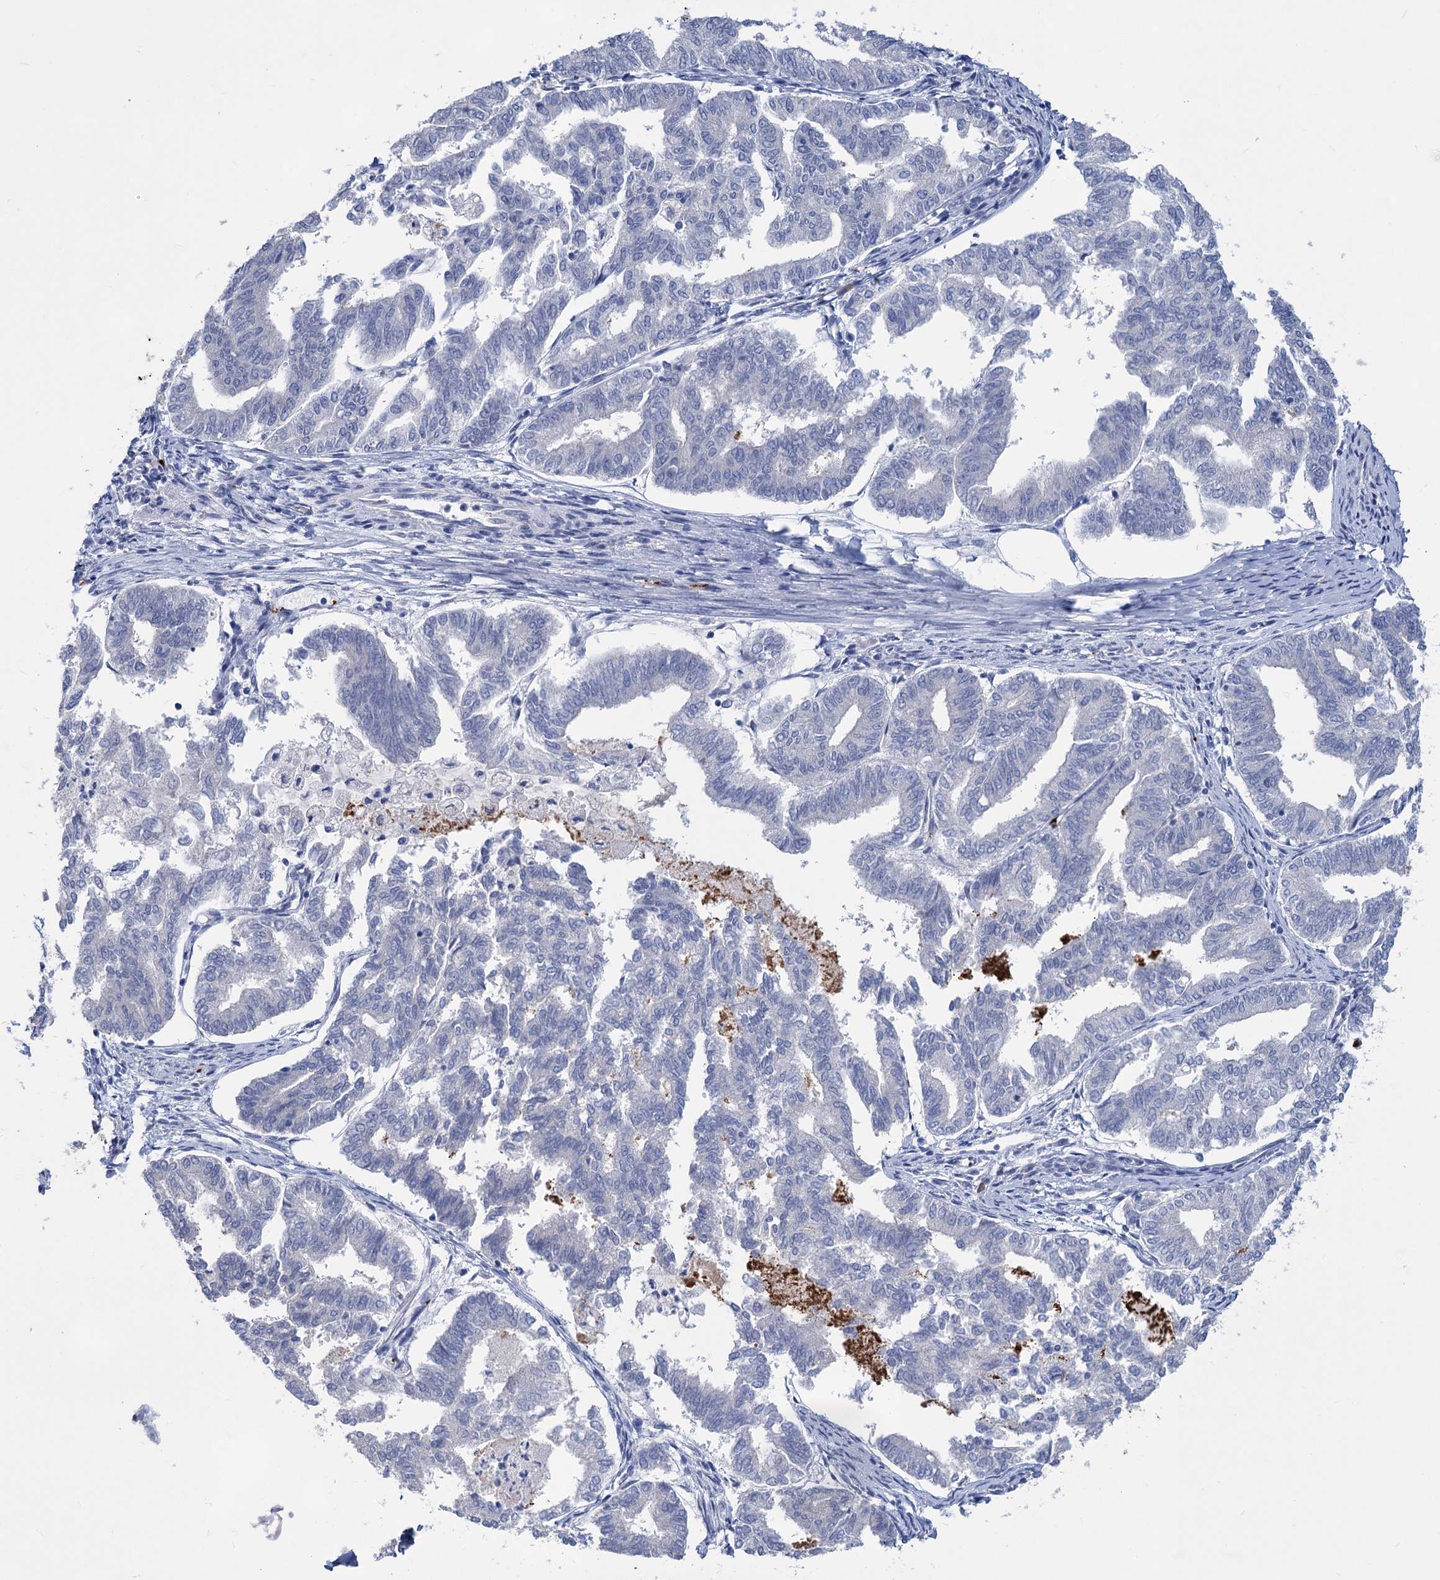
{"staining": {"intensity": "negative", "quantity": "none", "location": "none"}, "tissue": "endometrial cancer", "cell_type": "Tumor cells", "image_type": "cancer", "snomed": [{"axis": "morphology", "description": "Adenocarcinoma, NOS"}, {"axis": "topography", "description": "Endometrium"}], "caption": "IHC histopathology image of human endometrial cancer stained for a protein (brown), which reveals no expression in tumor cells.", "gene": "MON2", "patient": {"sex": "female", "age": 79}}